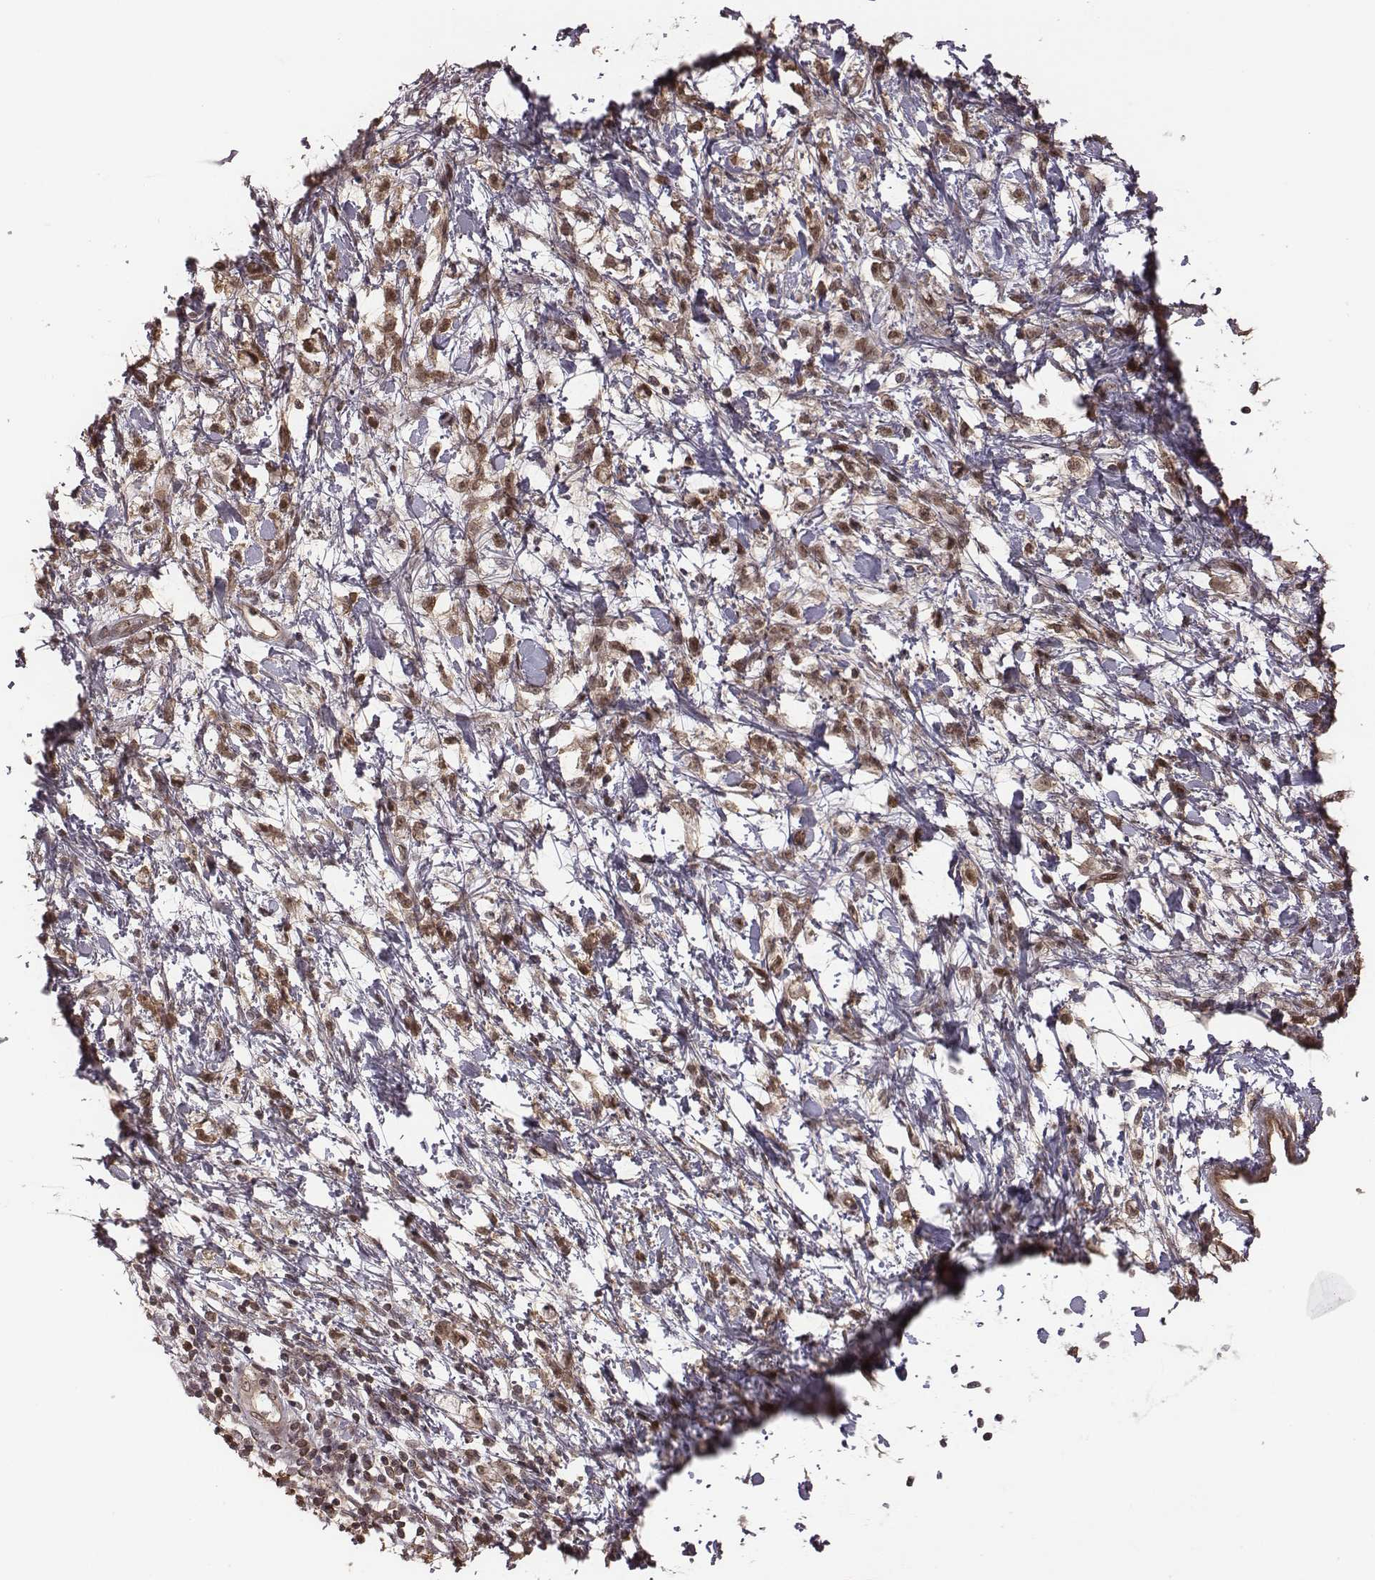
{"staining": {"intensity": "weak", "quantity": ">75%", "location": "cytoplasmic/membranous,nuclear"}, "tissue": "stomach cancer", "cell_type": "Tumor cells", "image_type": "cancer", "snomed": [{"axis": "morphology", "description": "Adenocarcinoma, NOS"}, {"axis": "topography", "description": "Stomach"}], "caption": "DAB (3,3'-diaminobenzidine) immunohistochemical staining of human stomach cancer shows weak cytoplasmic/membranous and nuclear protein positivity in approximately >75% of tumor cells. (Brightfield microscopy of DAB IHC at high magnification).", "gene": "RPL3", "patient": {"sex": "female", "age": 60}}